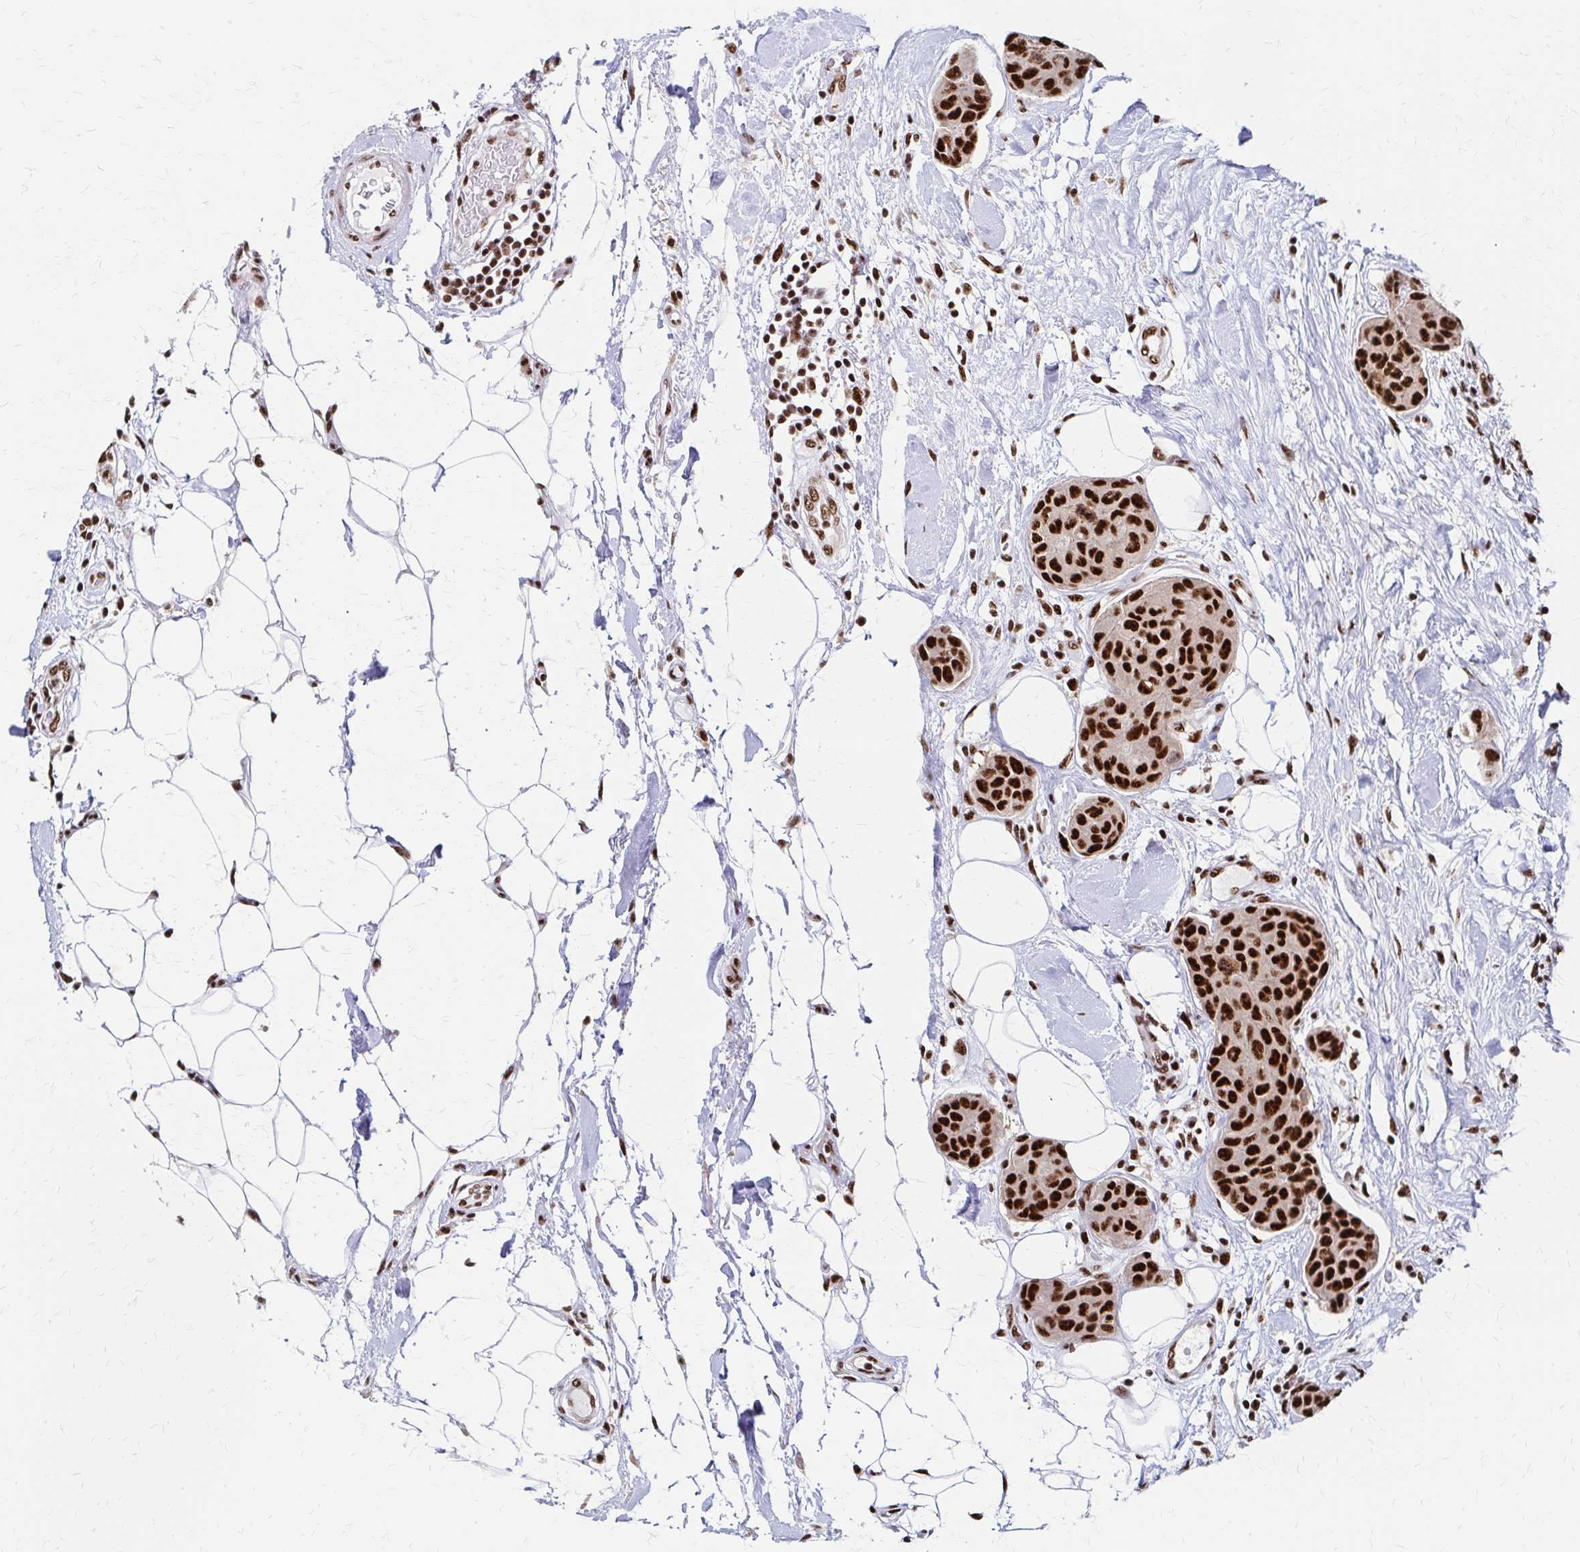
{"staining": {"intensity": "strong", "quantity": ">75%", "location": "nuclear"}, "tissue": "breast cancer", "cell_type": "Tumor cells", "image_type": "cancer", "snomed": [{"axis": "morphology", "description": "Duct carcinoma"}, {"axis": "topography", "description": "Breast"}, {"axis": "topography", "description": "Lymph node"}], "caption": "Strong nuclear staining is seen in approximately >75% of tumor cells in intraductal carcinoma (breast).", "gene": "CNKSR3", "patient": {"sex": "female", "age": 80}}